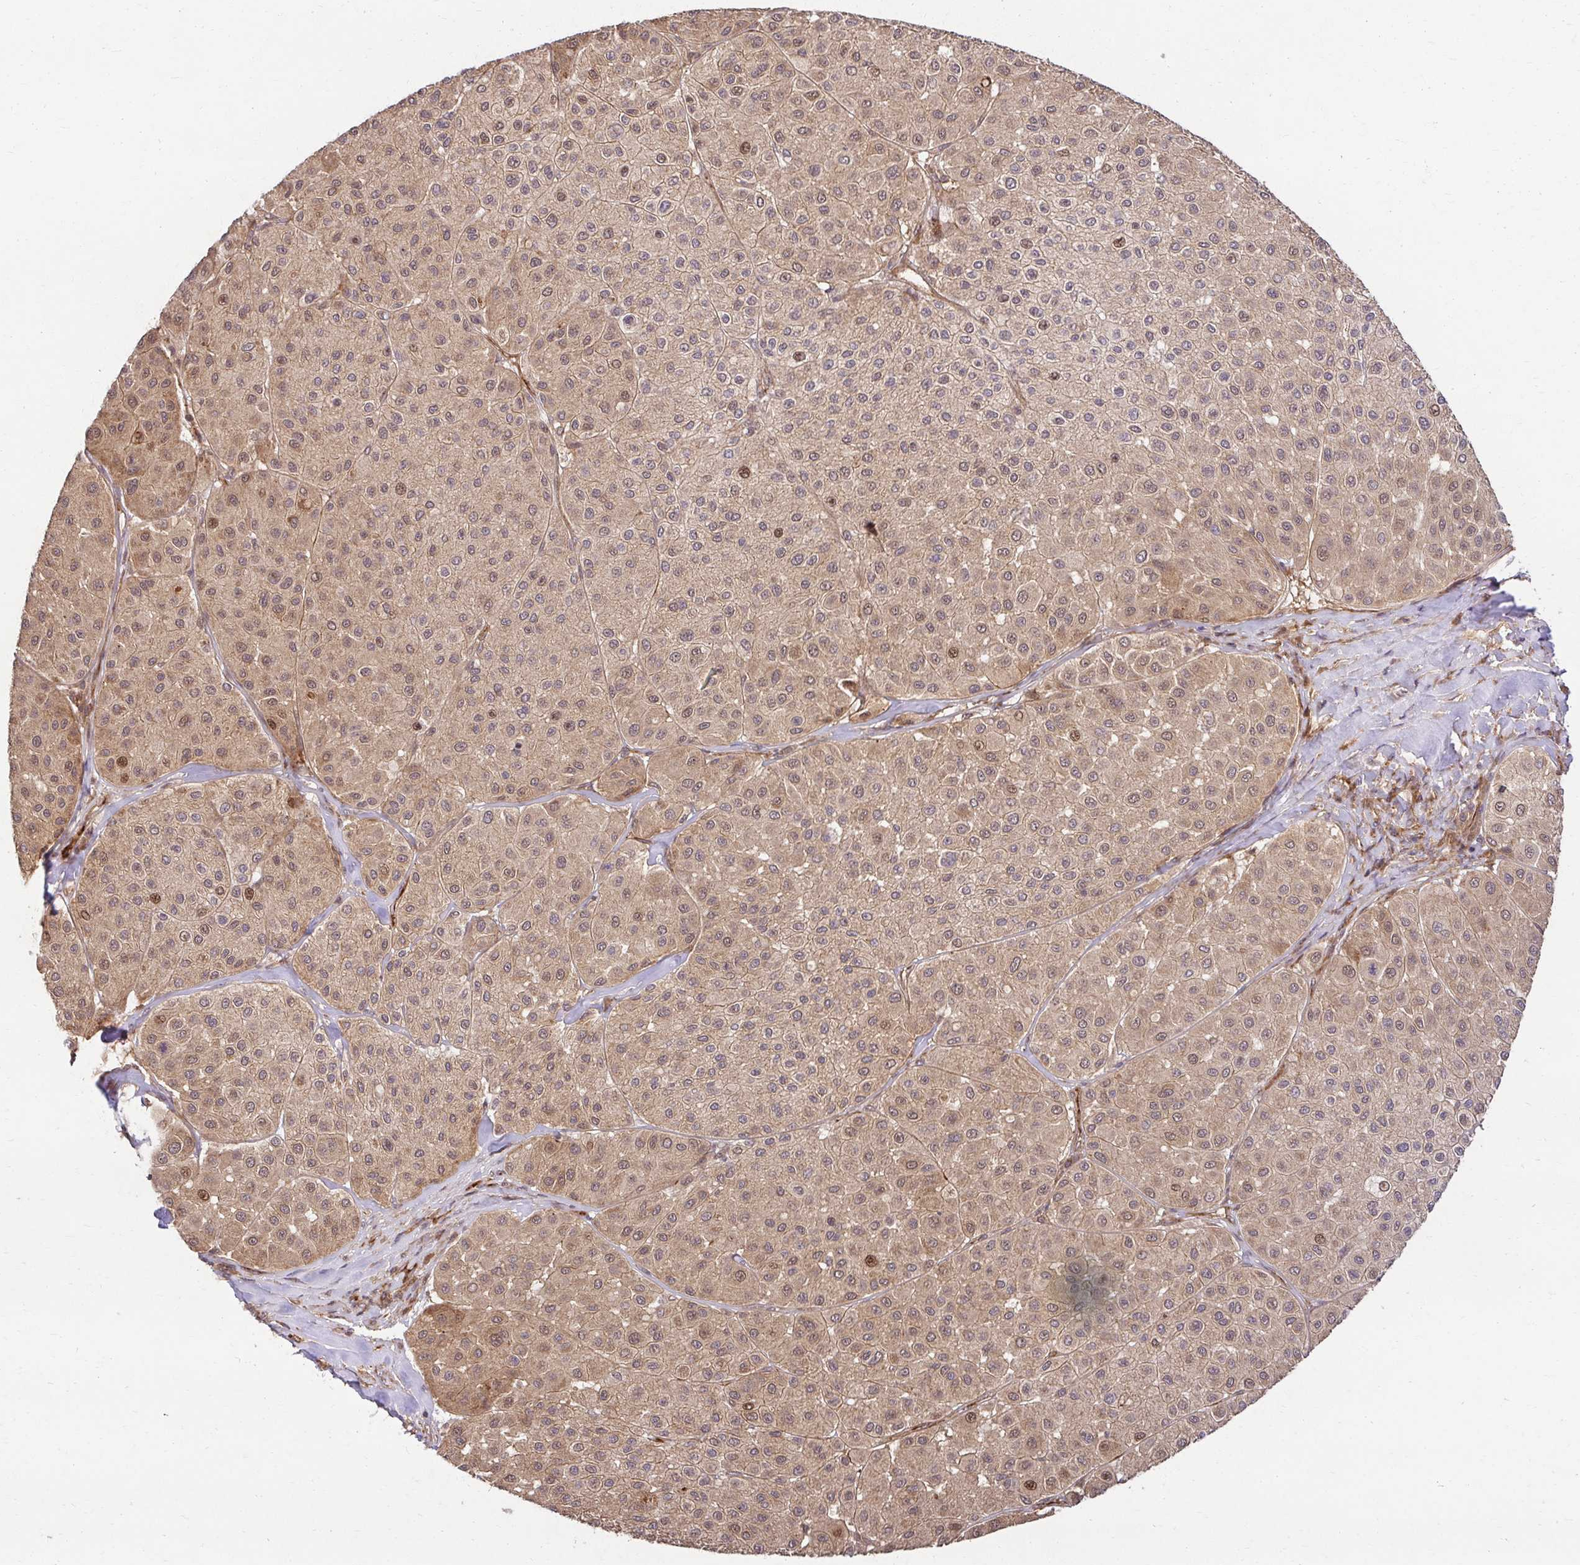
{"staining": {"intensity": "moderate", "quantity": "<25%", "location": "nuclear"}, "tissue": "melanoma", "cell_type": "Tumor cells", "image_type": "cancer", "snomed": [{"axis": "morphology", "description": "Malignant melanoma, Metastatic site"}, {"axis": "topography", "description": "Smooth muscle"}], "caption": "The immunohistochemical stain shows moderate nuclear expression in tumor cells of malignant melanoma (metastatic site) tissue.", "gene": "PSMA4", "patient": {"sex": "male", "age": 41}}